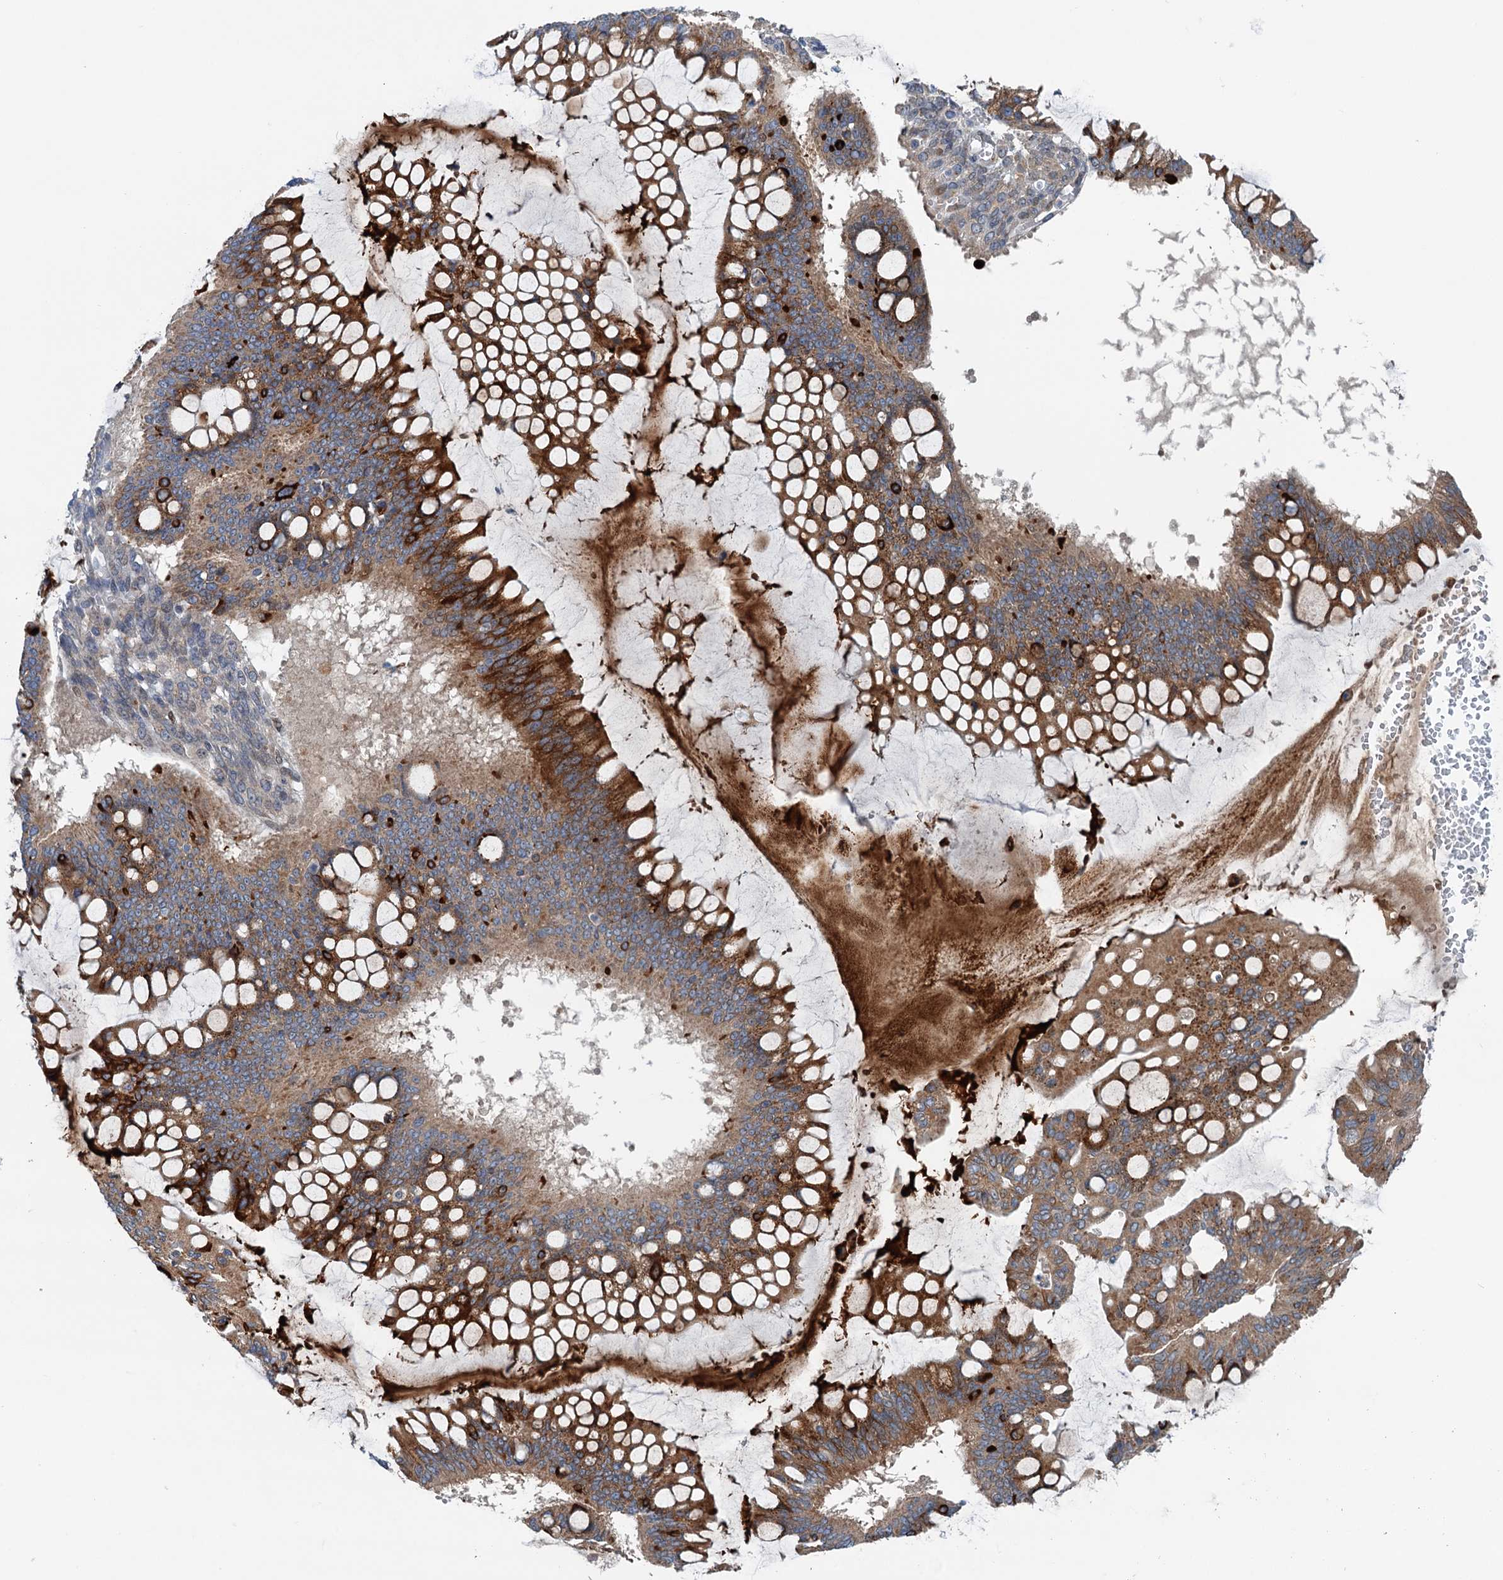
{"staining": {"intensity": "strong", "quantity": ">75%", "location": "cytoplasmic/membranous"}, "tissue": "ovarian cancer", "cell_type": "Tumor cells", "image_type": "cancer", "snomed": [{"axis": "morphology", "description": "Cystadenocarcinoma, mucinous, NOS"}, {"axis": "topography", "description": "Ovary"}], "caption": "Human ovarian cancer stained with a protein marker demonstrates strong staining in tumor cells.", "gene": "DYNC2I2", "patient": {"sex": "female", "age": 73}}